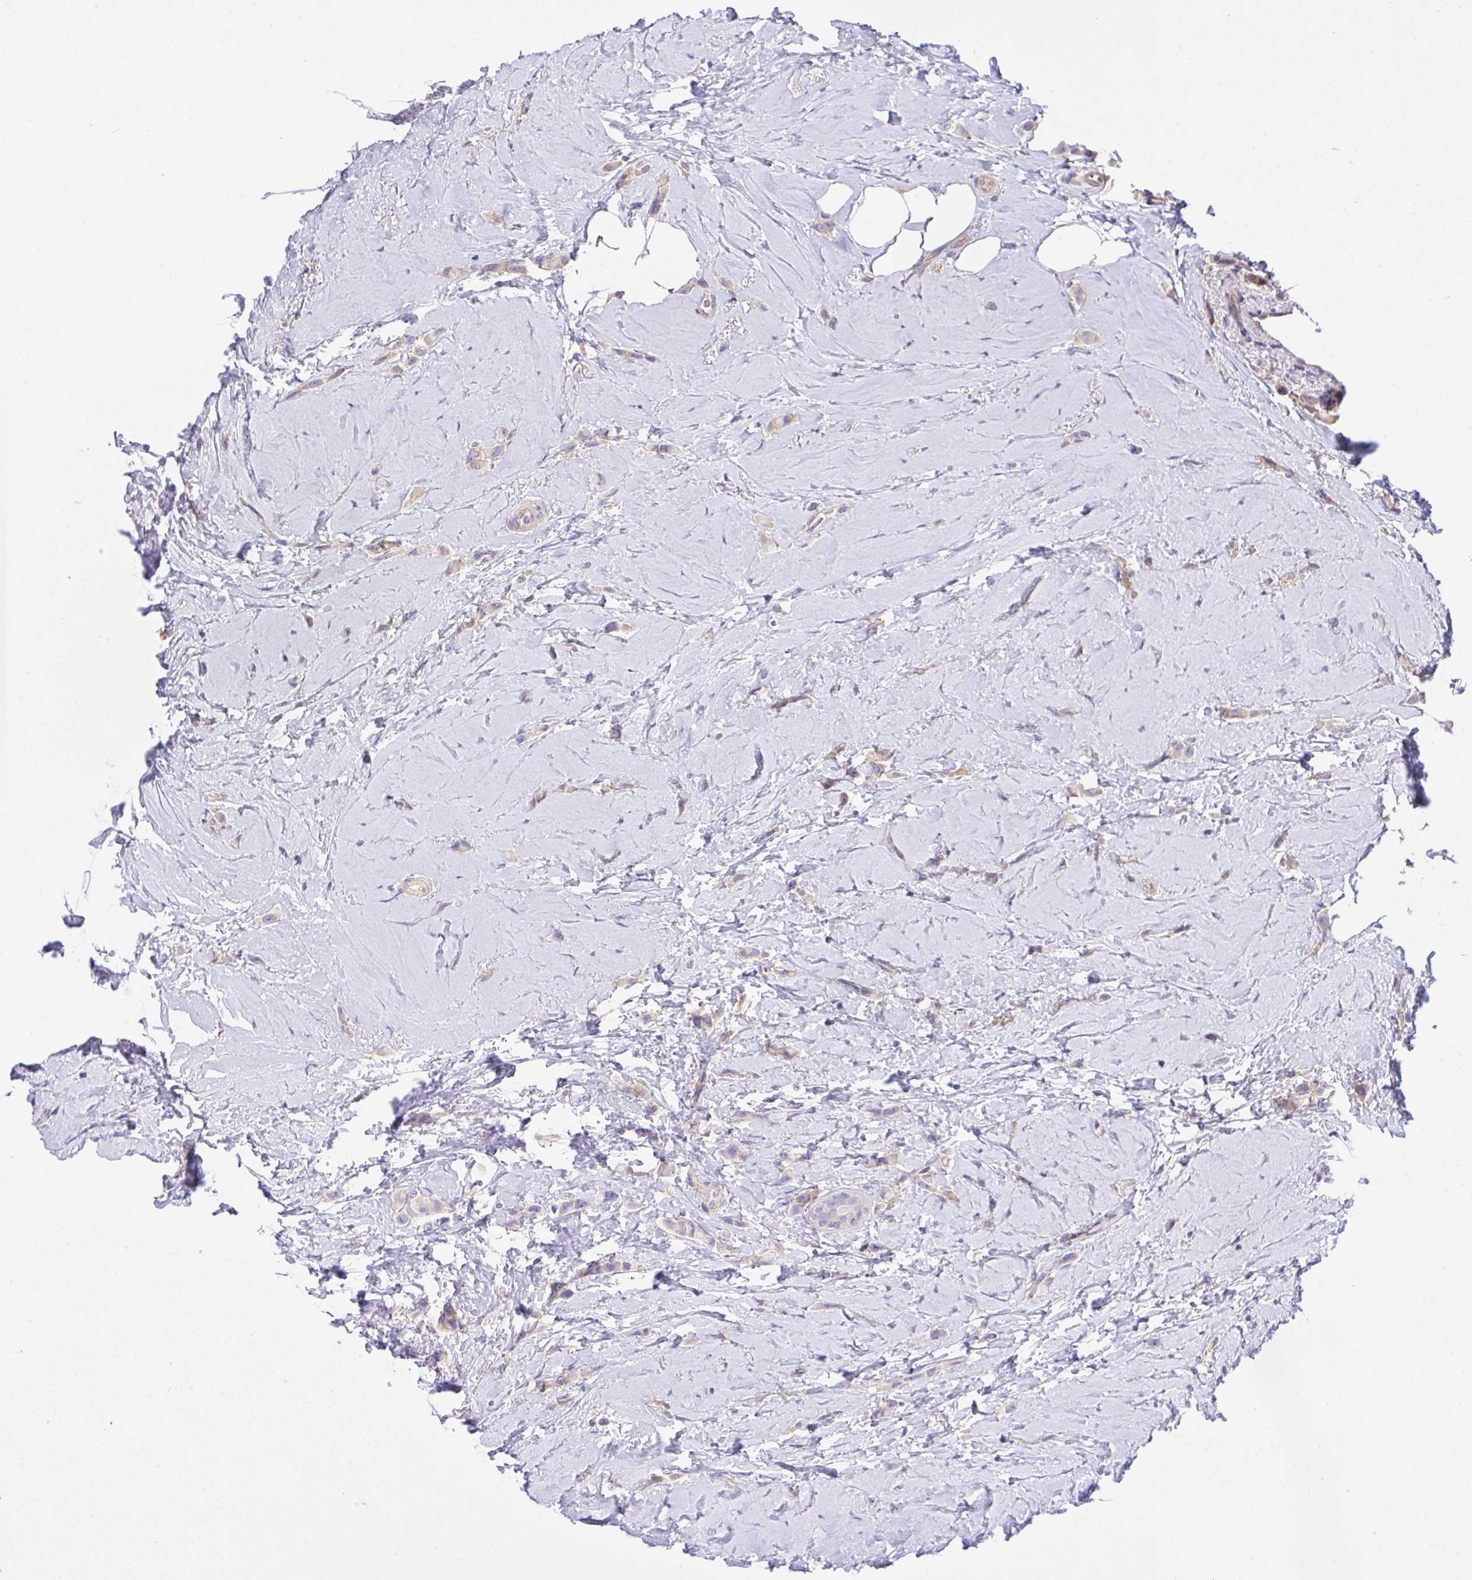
{"staining": {"intensity": "weak", "quantity": "<25%", "location": "cytoplasmic/membranous"}, "tissue": "breast cancer", "cell_type": "Tumor cells", "image_type": "cancer", "snomed": [{"axis": "morphology", "description": "Lobular carcinoma"}, {"axis": "topography", "description": "Breast"}], "caption": "Breast cancer was stained to show a protein in brown. There is no significant positivity in tumor cells.", "gene": "TLN2", "patient": {"sex": "female", "age": 66}}